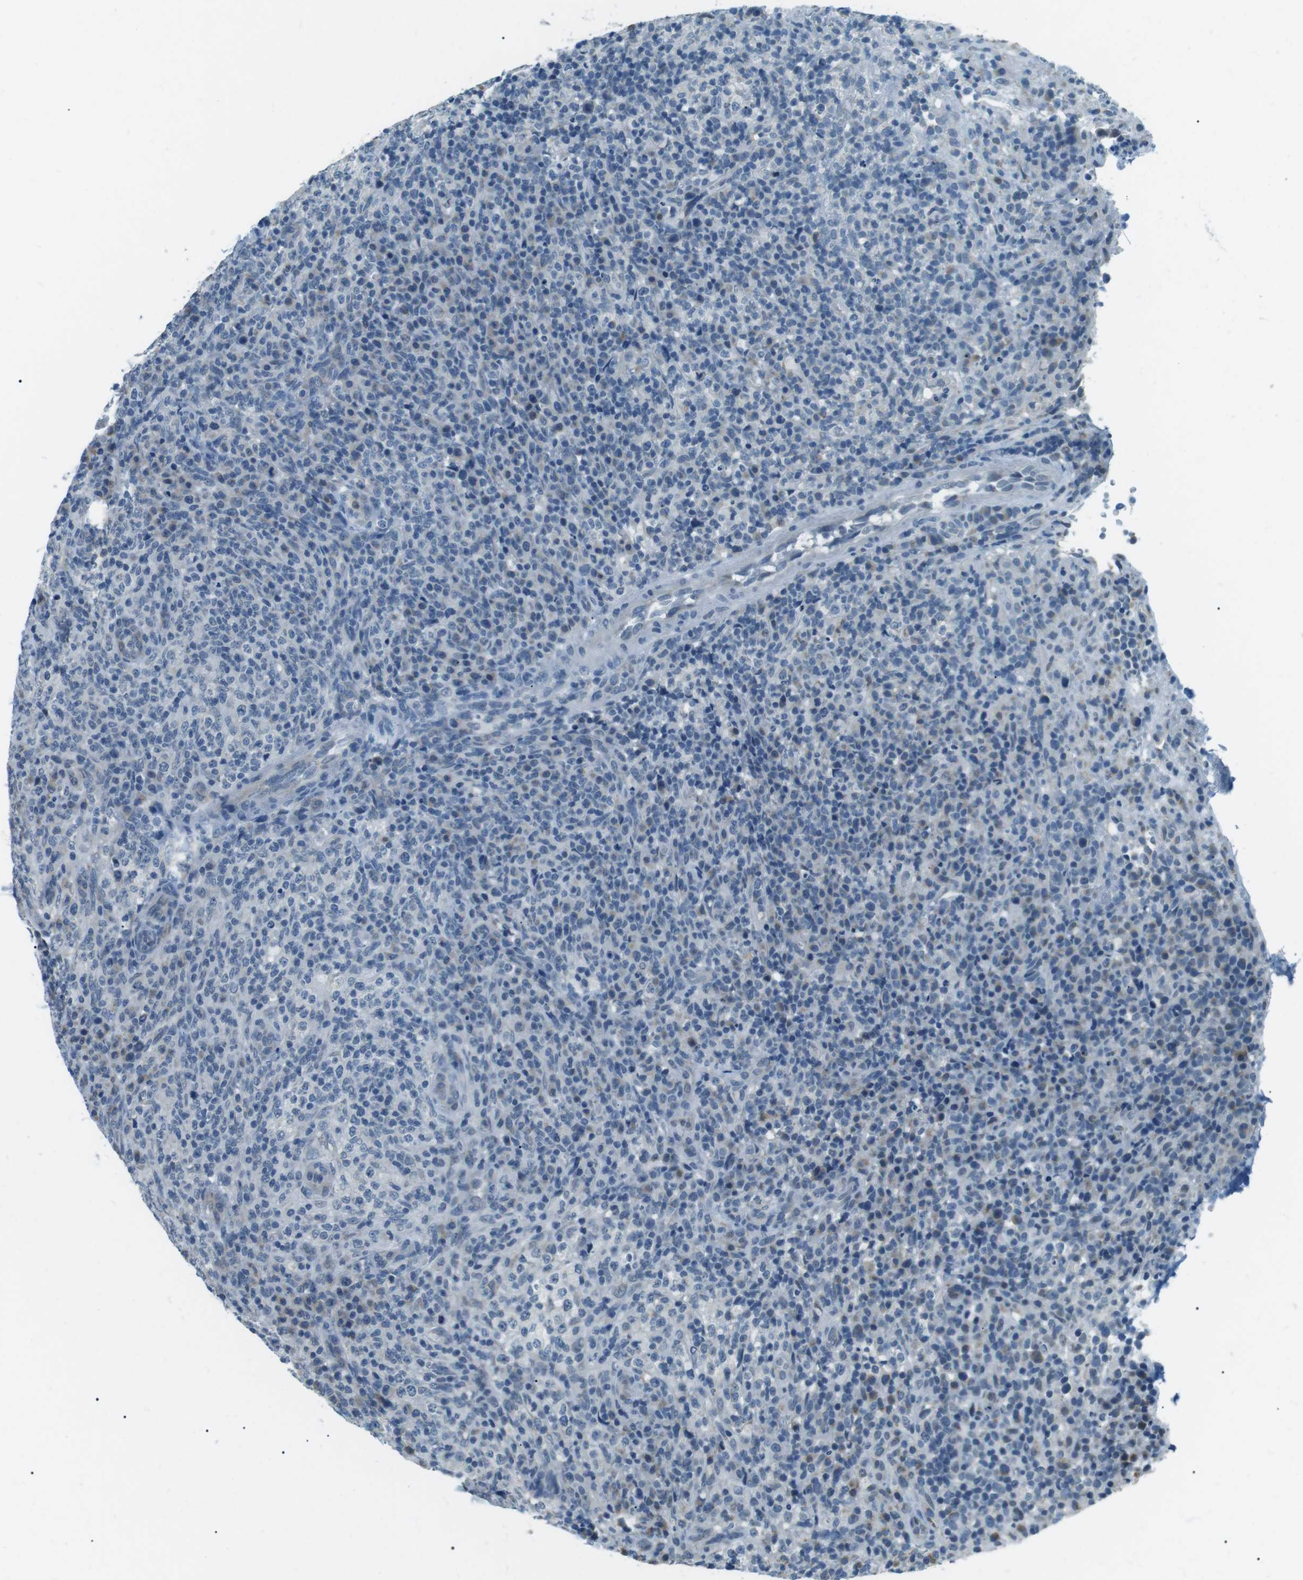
{"staining": {"intensity": "negative", "quantity": "none", "location": "none"}, "tissue": "lymphoma", "cell_type": "Tumor cells", "image_type": "cancer", "snomed": [{"axis": "morphology", "description": "Malignant lymphoma, non-Hodgkin's type, High grade"}, {"axis": "topography", "description": "Lymph node"}], "caption": "An IHC micrograph of malignant lymphoma, non-Hodgkin's type (high-grade) is shown. There is no staining in tumor cells of malignant lymphoma, non-Hodgkin's type (high-grade).", "gene": "SERPINB2", "patient": {"sex": "female", "age": 76}}